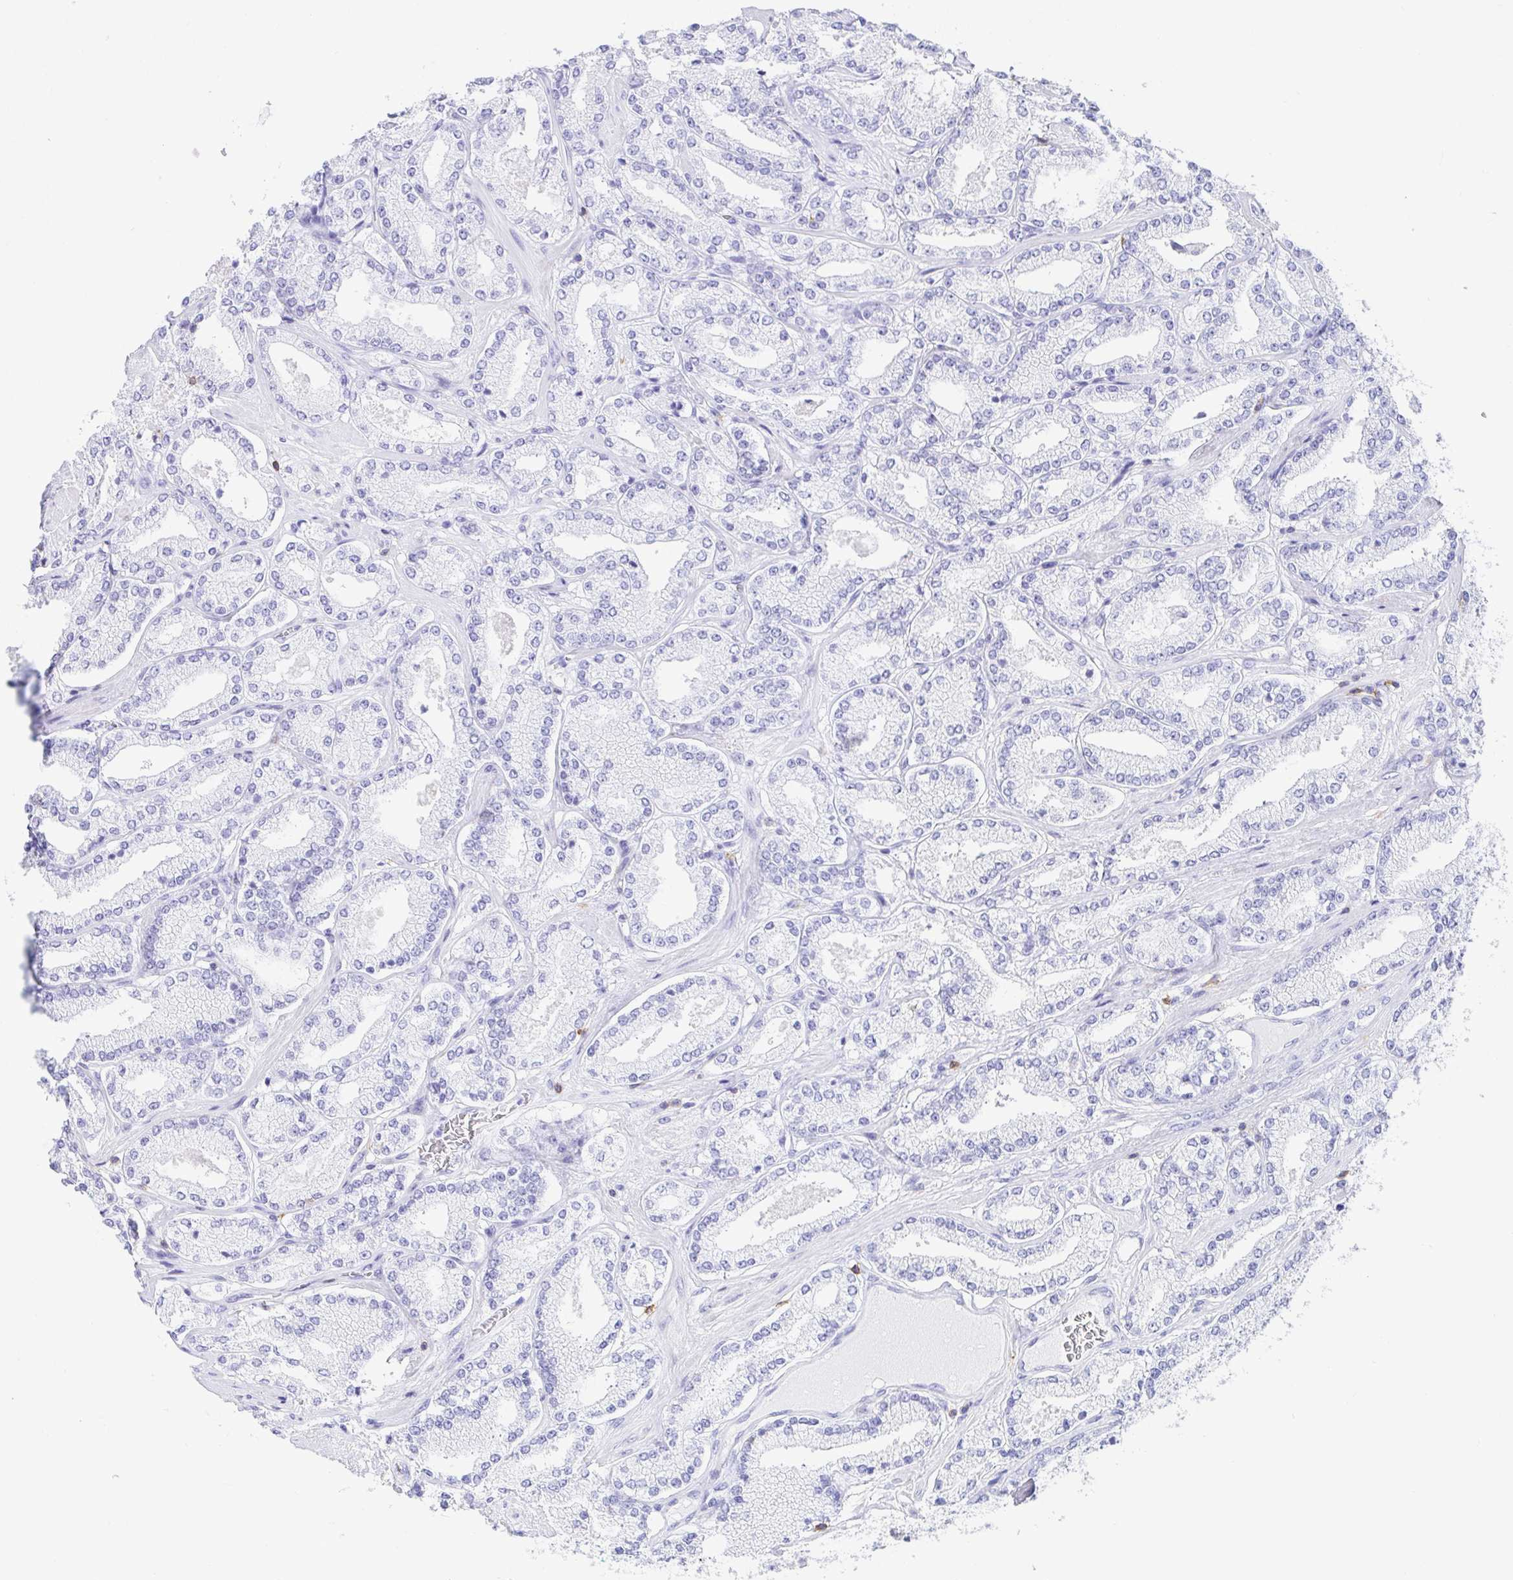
{"staining": {"intensity": "negative", "quantity": "none", "location": "none"}, "tissue": "prostate cancer", "cell_type": "Tumor cells", "image_type": "cancer", "snomed": [{"axis": "morphology", "description": "Adenocarcinoma, High grade"}, {"axis": "topography", "description": "Prostate"}], "caption": "This histopathology image is of prostate cancer stained with IHC to label a protein in brown with the nuclei are counter-stained blue. There is no expression in tumor cells.", "gene": "CD5", "patient": {"sex": "male", "age": 63}}